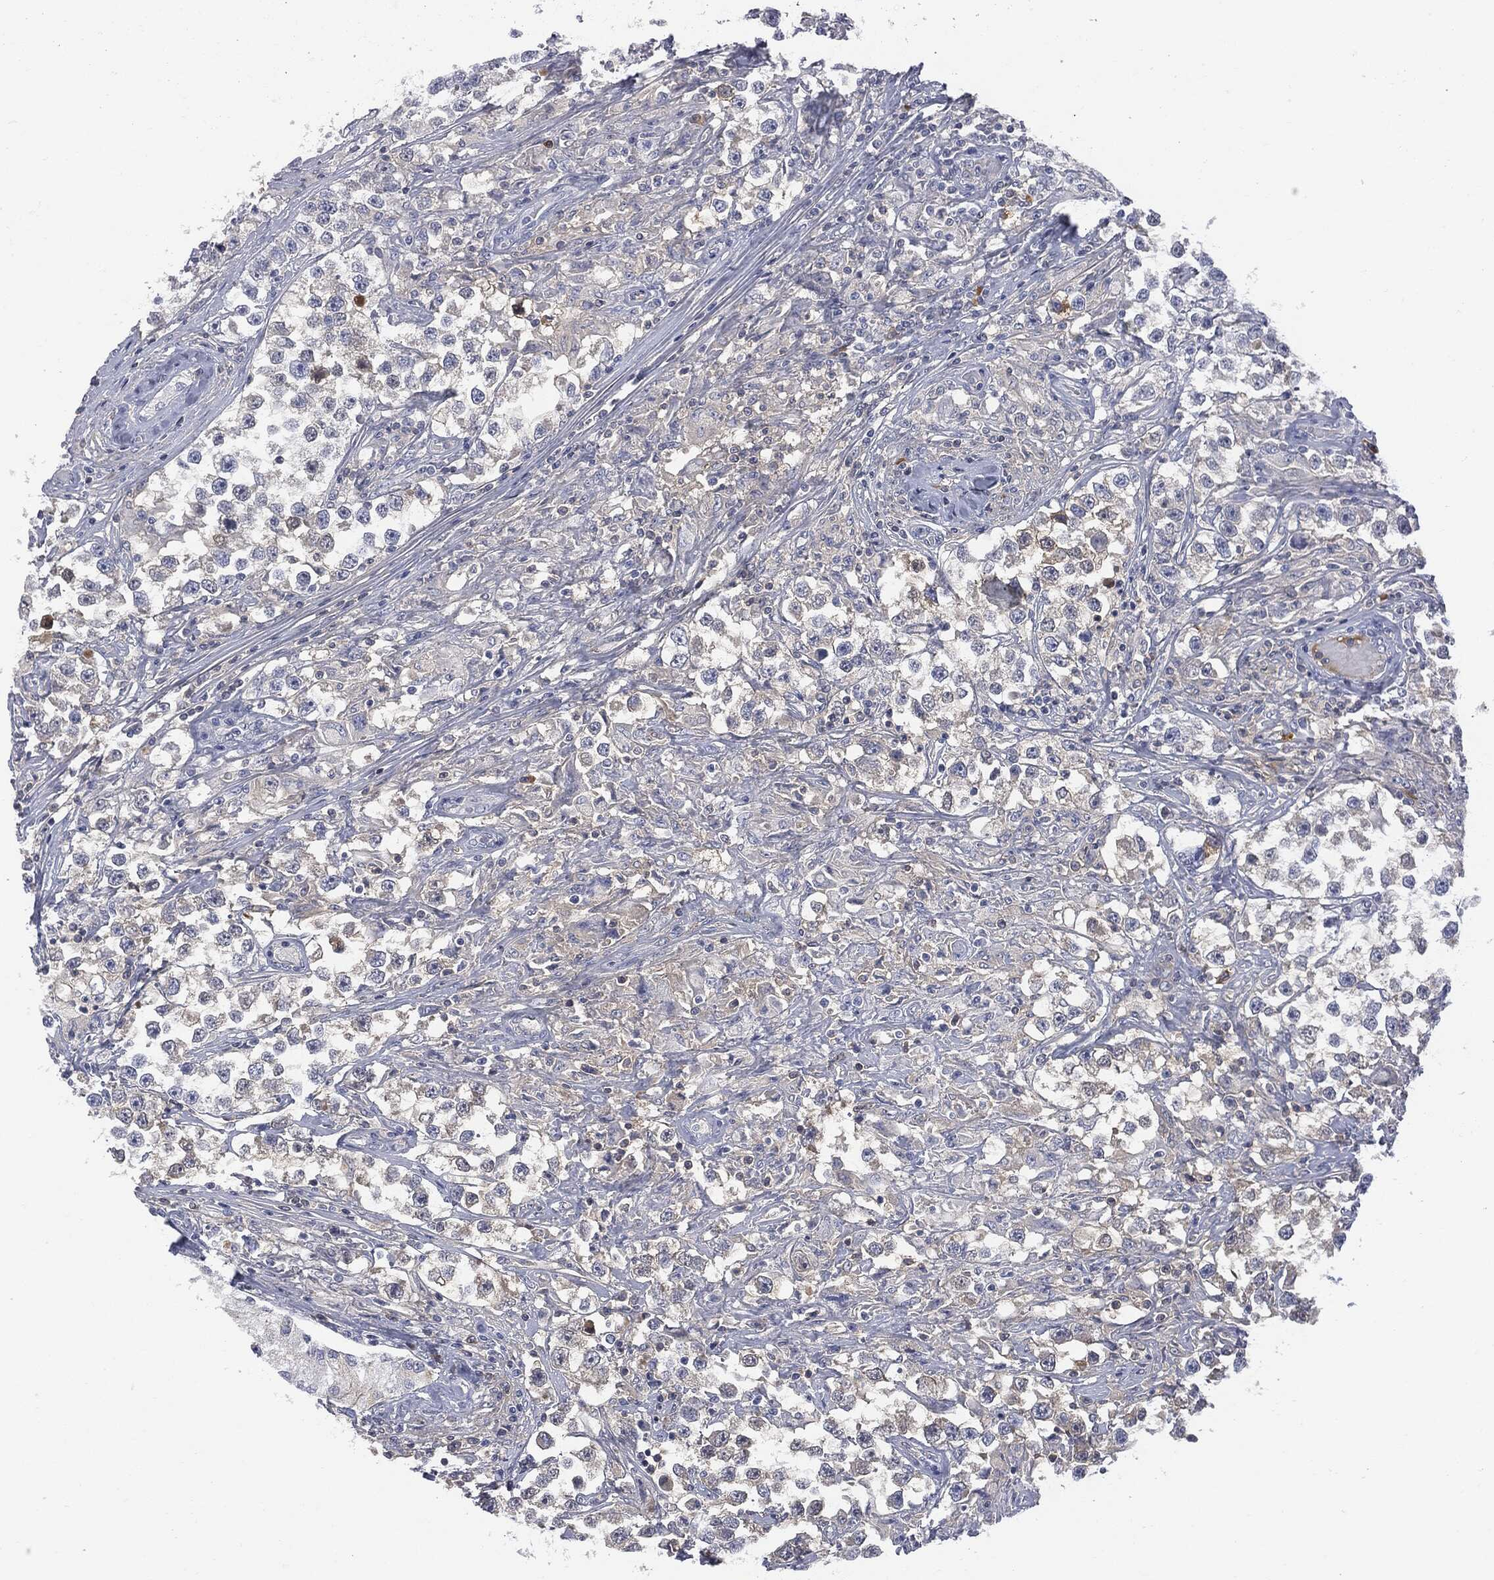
{"staining": {"intensity": "negative", "quantity": "none", "location": "none"}, "tissue": "testis cancer", "cell_type": "Tumor cells", "image_type": "cancer", "snomed": [{"axis": "morphology", "description": "Seminoma, NOS"}, {"axis": "topography", "description": "Testis"}], "caption": "IHC of human seminoma (testis) reveals no staining in tumor cells.", "gene": "BTK", "patient": {"sex": "male", "age": 46}}